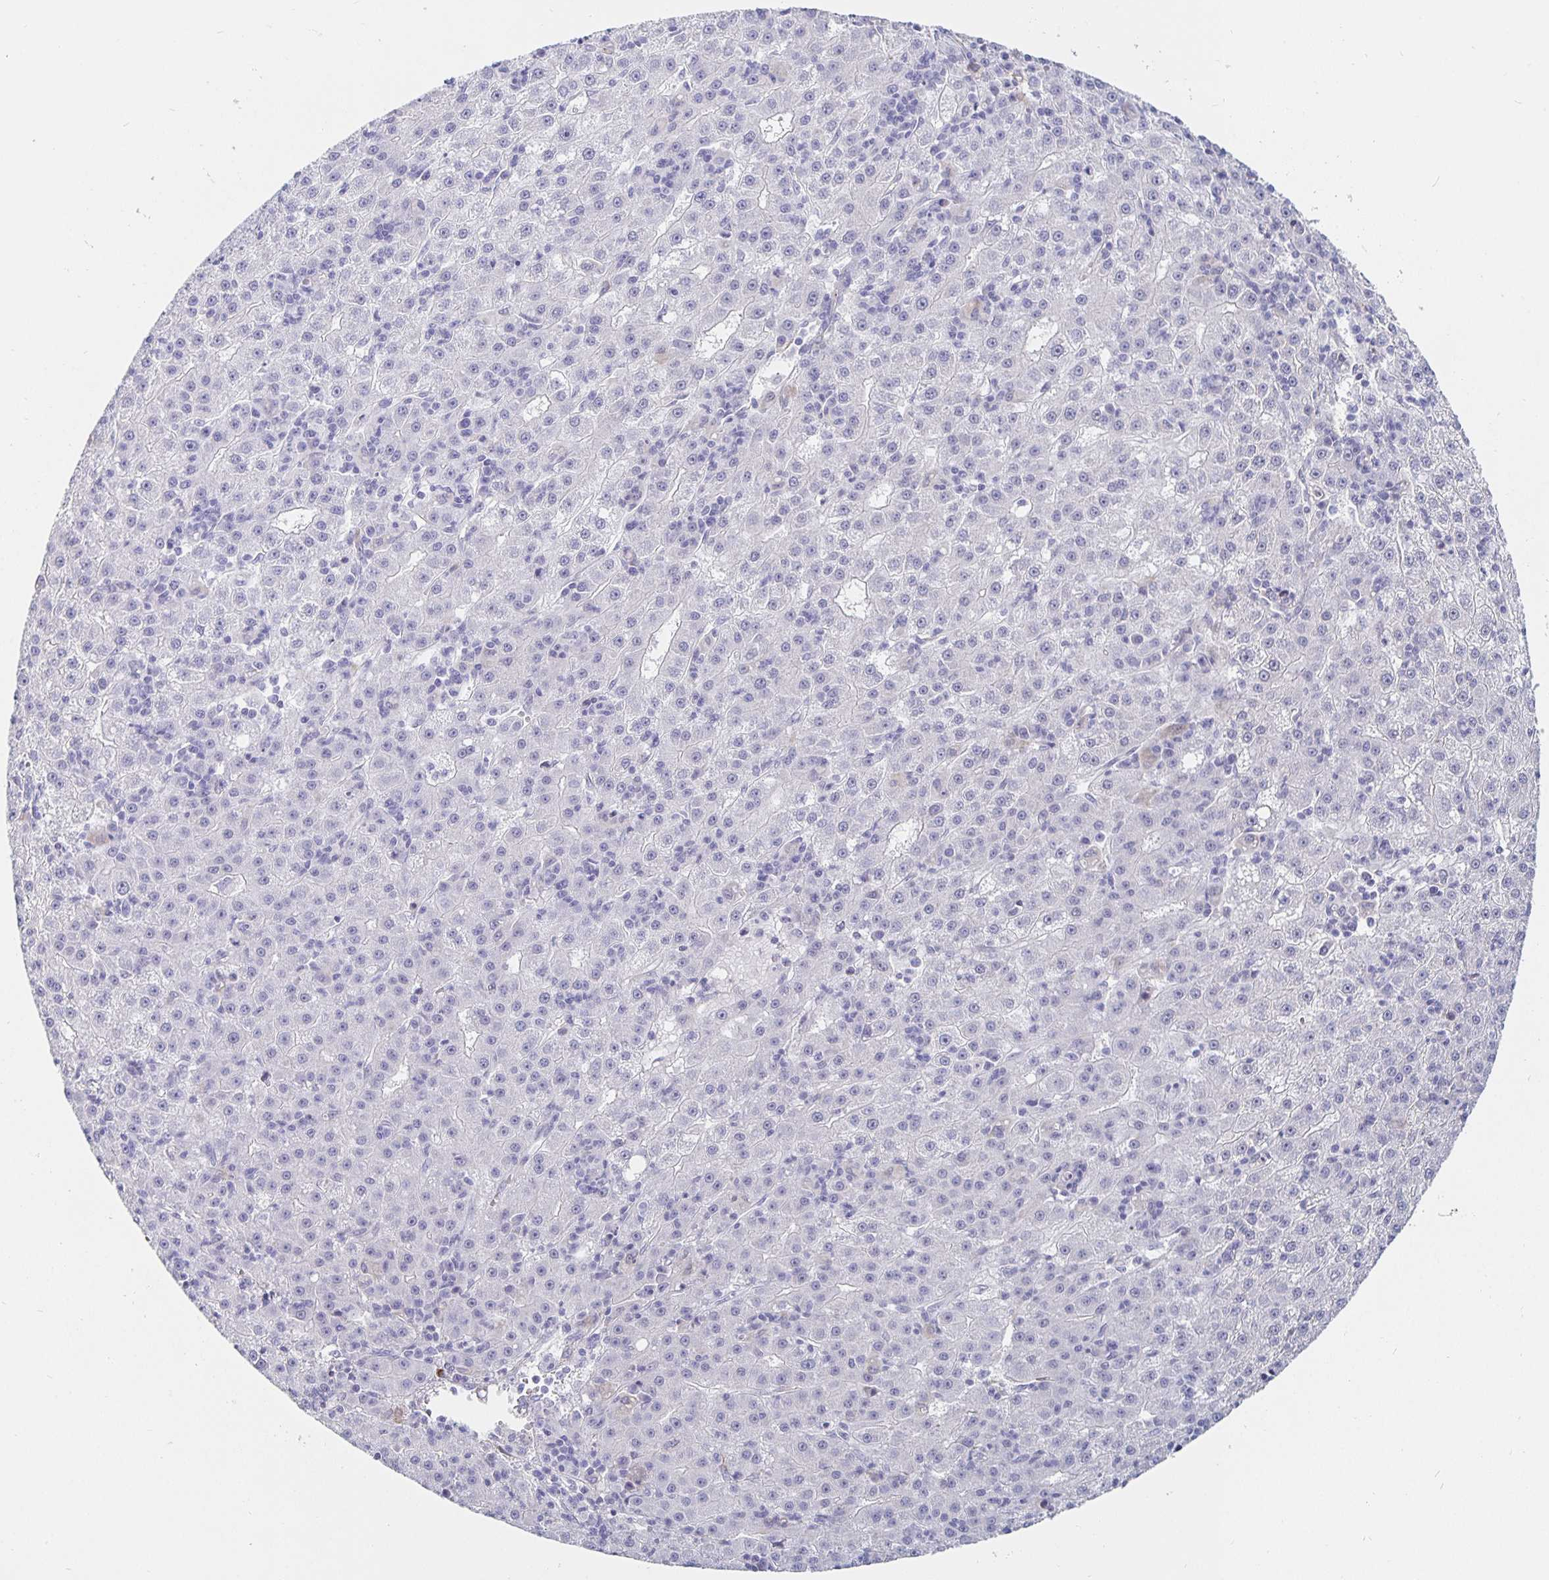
{"staining": {"intensity": "negative", "quantity": "none", "location": "none"}, "tissue": "liver cancer", "cell_type": "Tumor cells", "image_type": "cancer", "snomed": [{"axis": "morphology", "description": "Carcinoma, Hepatocellular, NOS"}, {"axis": "topography", "description": "Liver"}], "caption": "Image shows no protein expression in tumor cells of liver hepatocellular carcinoma tissue.", "gene": "S100G", "patient": {"sex": "male", "age": 76}}